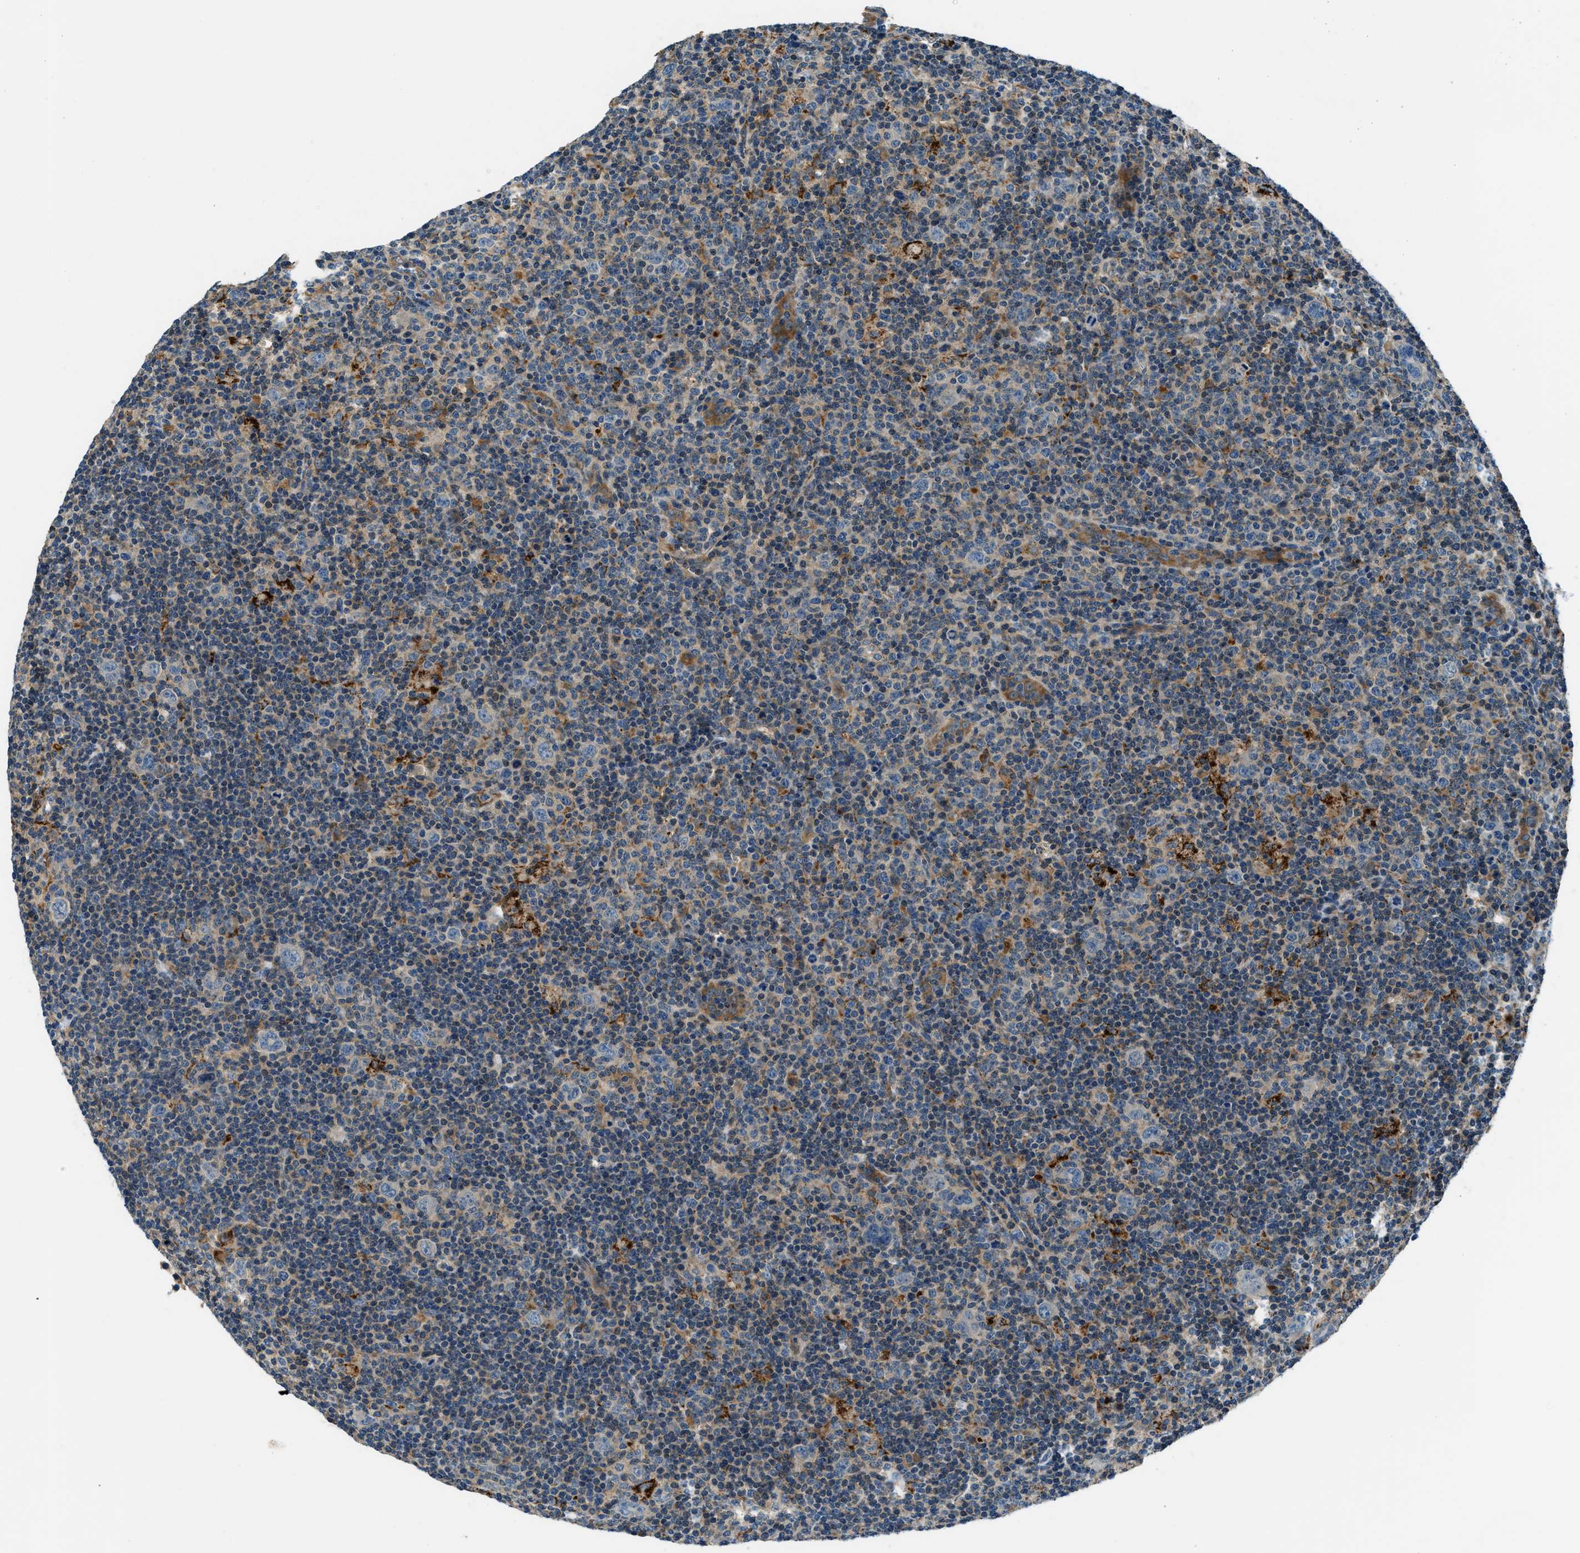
{"staining": {"intensity": "weak", "quantity": "<25%", "location": "cytoplasmic/membranous"}, "tissue": "lymphoma", "cell_type": "Tumor cells", "image_type": "cancer", "snomed": [{"axis": "morphology", "description": "Hodgkin's disease, NOS"}, {"axis": "topography", "description": "Lymph node"}], "caption": "Immunohistochemical staining of human lymphoma shows no significant positivity in tumor cells.", "gene": "SLC19A2", "patient": {"sex": "female", "age": 57}}